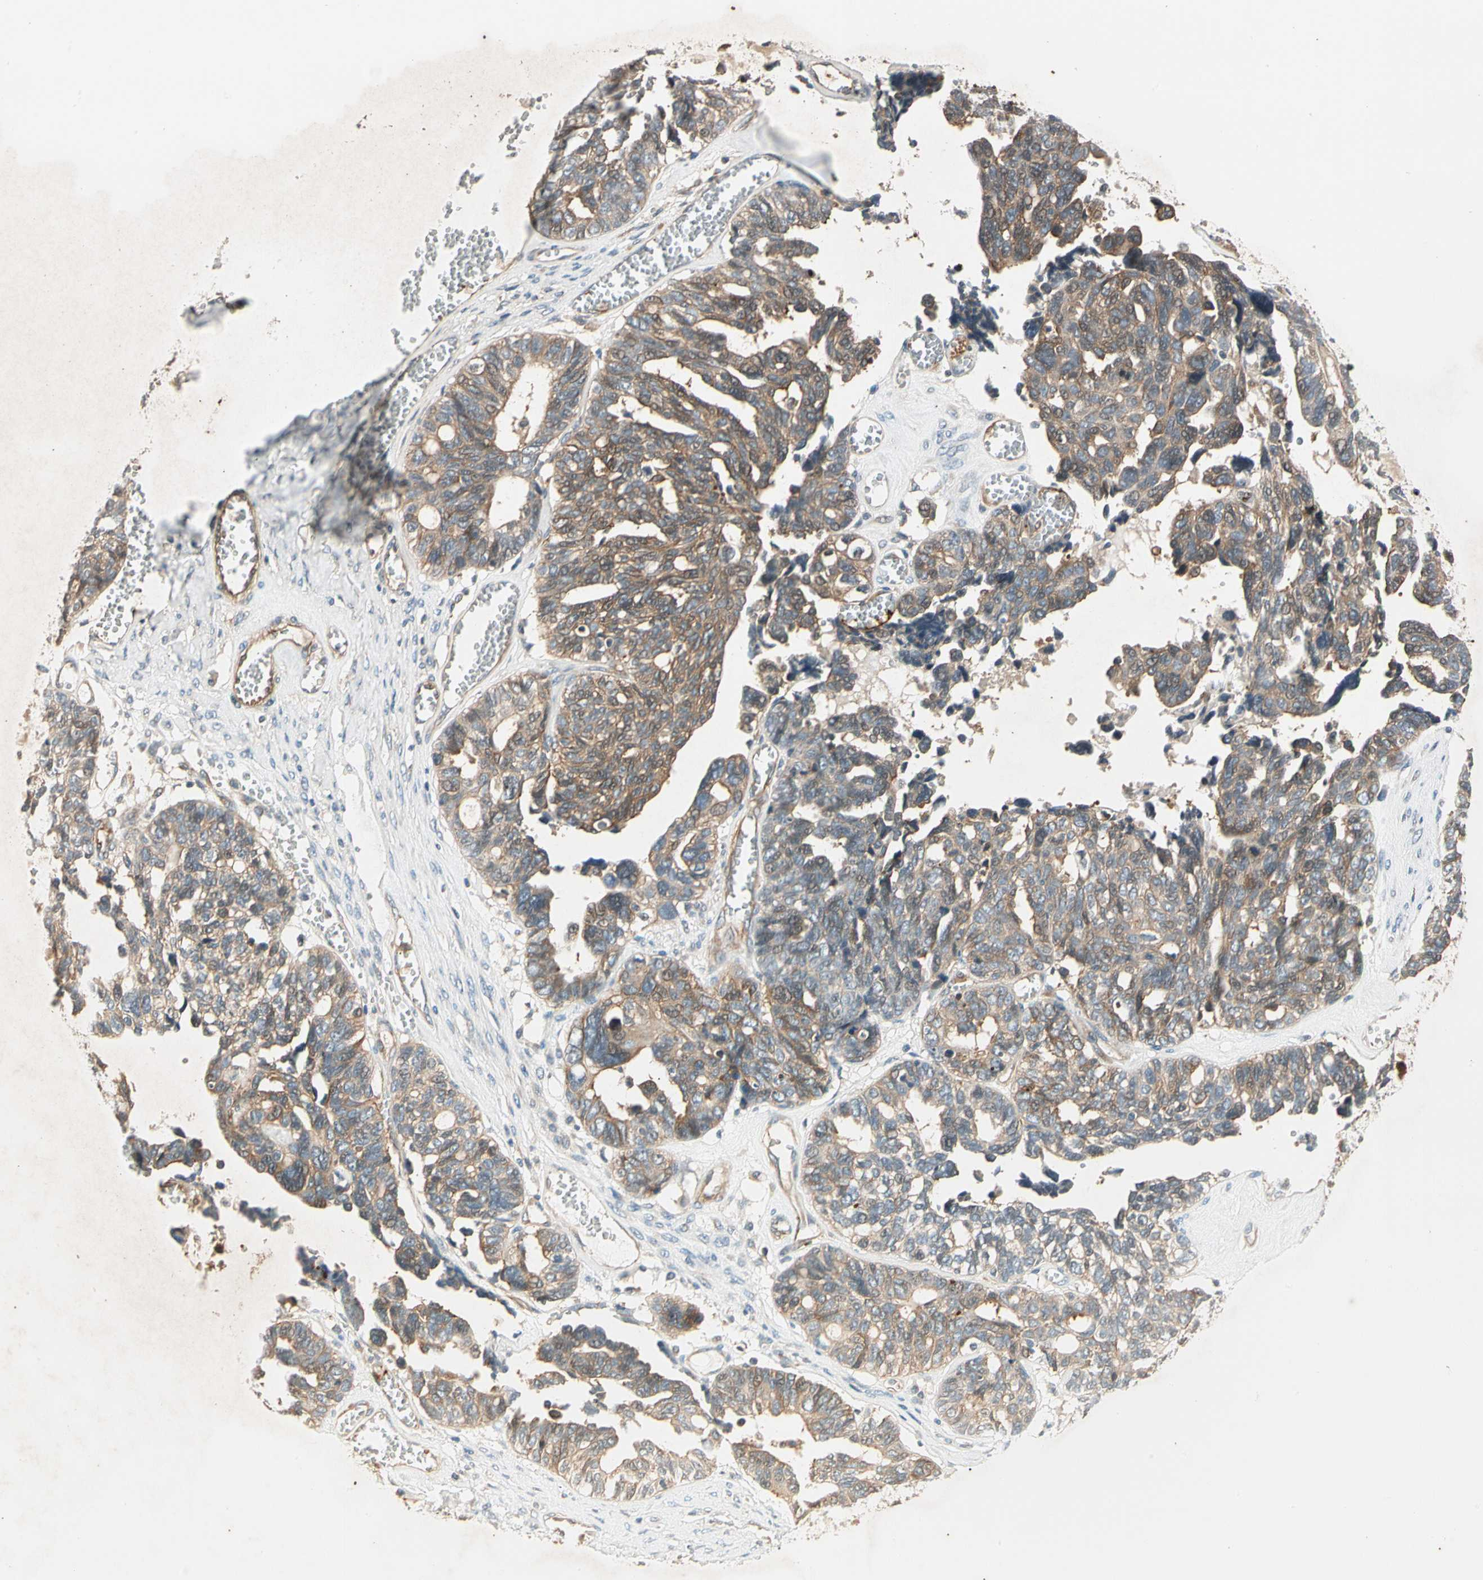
{"staining": {"intensity": "moderate", "quantity": ">75%", "location": "cytoplasmic/membranous"}, "tissue": "ovarian cancer", "cell_type": "Tumor cells", "image_type": "cancer", "snomed": [{"axis": "morphology", "description": "Cystadenocarcinoma, serous, NOS"}, {"axis": "topography", "description": "Ovary"}], "caption": "A micrograph showing moderate cytoplasmic/membranous expression in about >75% of tumor cells in serous cystadenocarcinoma (ovarian), as visualized by brown immunohistochemical staining.", "gene": "ROCK2", "patient": {"sex": "female", "age": 79}}